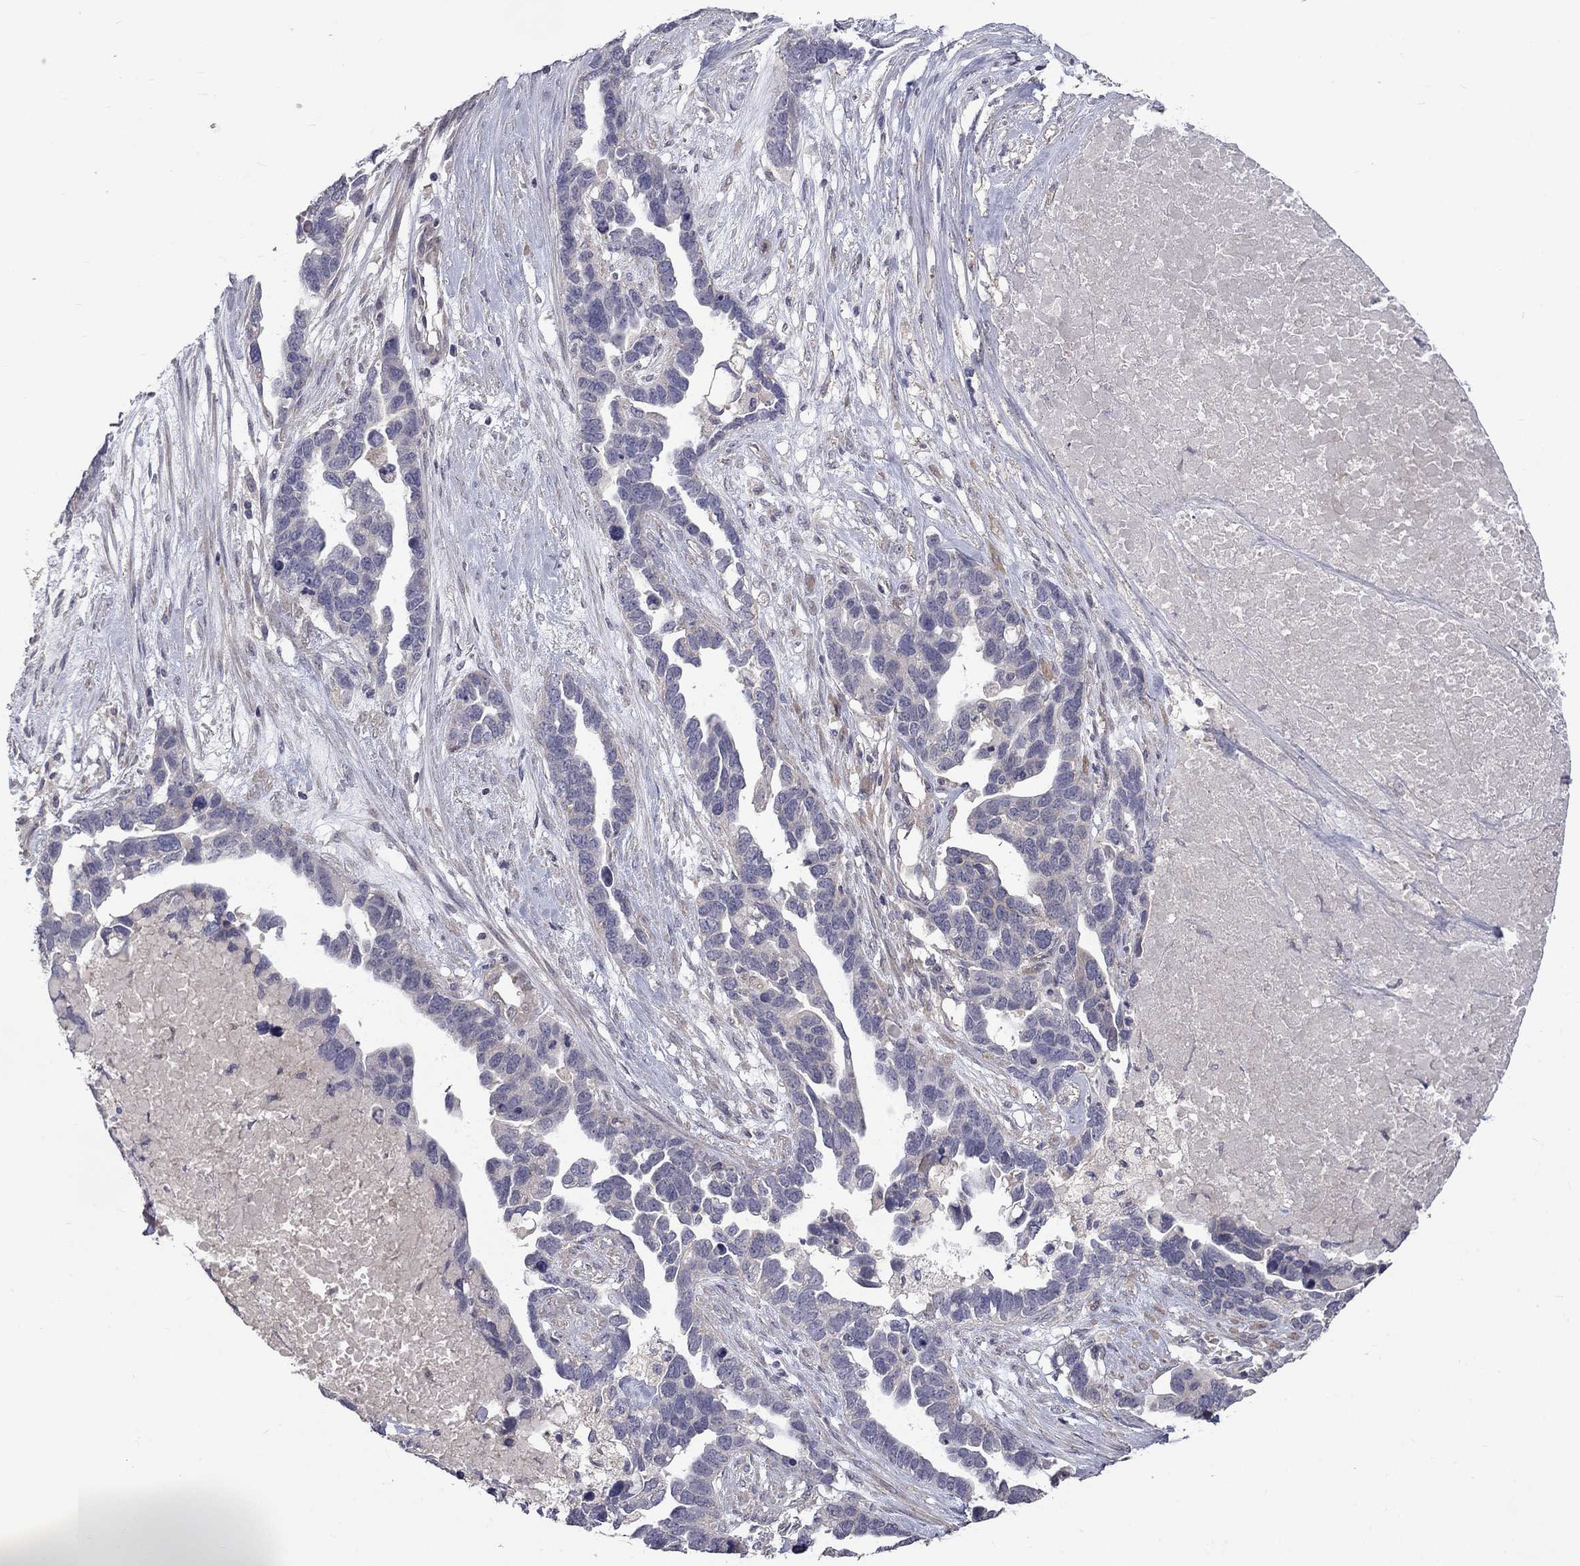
{"staining": {"intensity": "weak", "quantity": "<25%", "location": "cytoplasmic/membranous"}, "tissue": "ovarian cancer", "cell_type": "Tumor cells", "image_type": "cancer", "snomed": [{"axis": "morphology", "description": "Cystadenocarcinoma, serous, NOS"}, {"axis": "topography", "description": "Ovary"}], "caption": "Immunohistochemical staining of ovarian cancer (serous cystadenocarcinoma) shows no significant expression in tumor cells. Brightfield microscopy of immunohistochemistry stained with DAB (brown) and hematoxylin (blue), captured at high magnification.", "gene": "SLC39A14", "patient": {"sex": "female", "age": 54}}